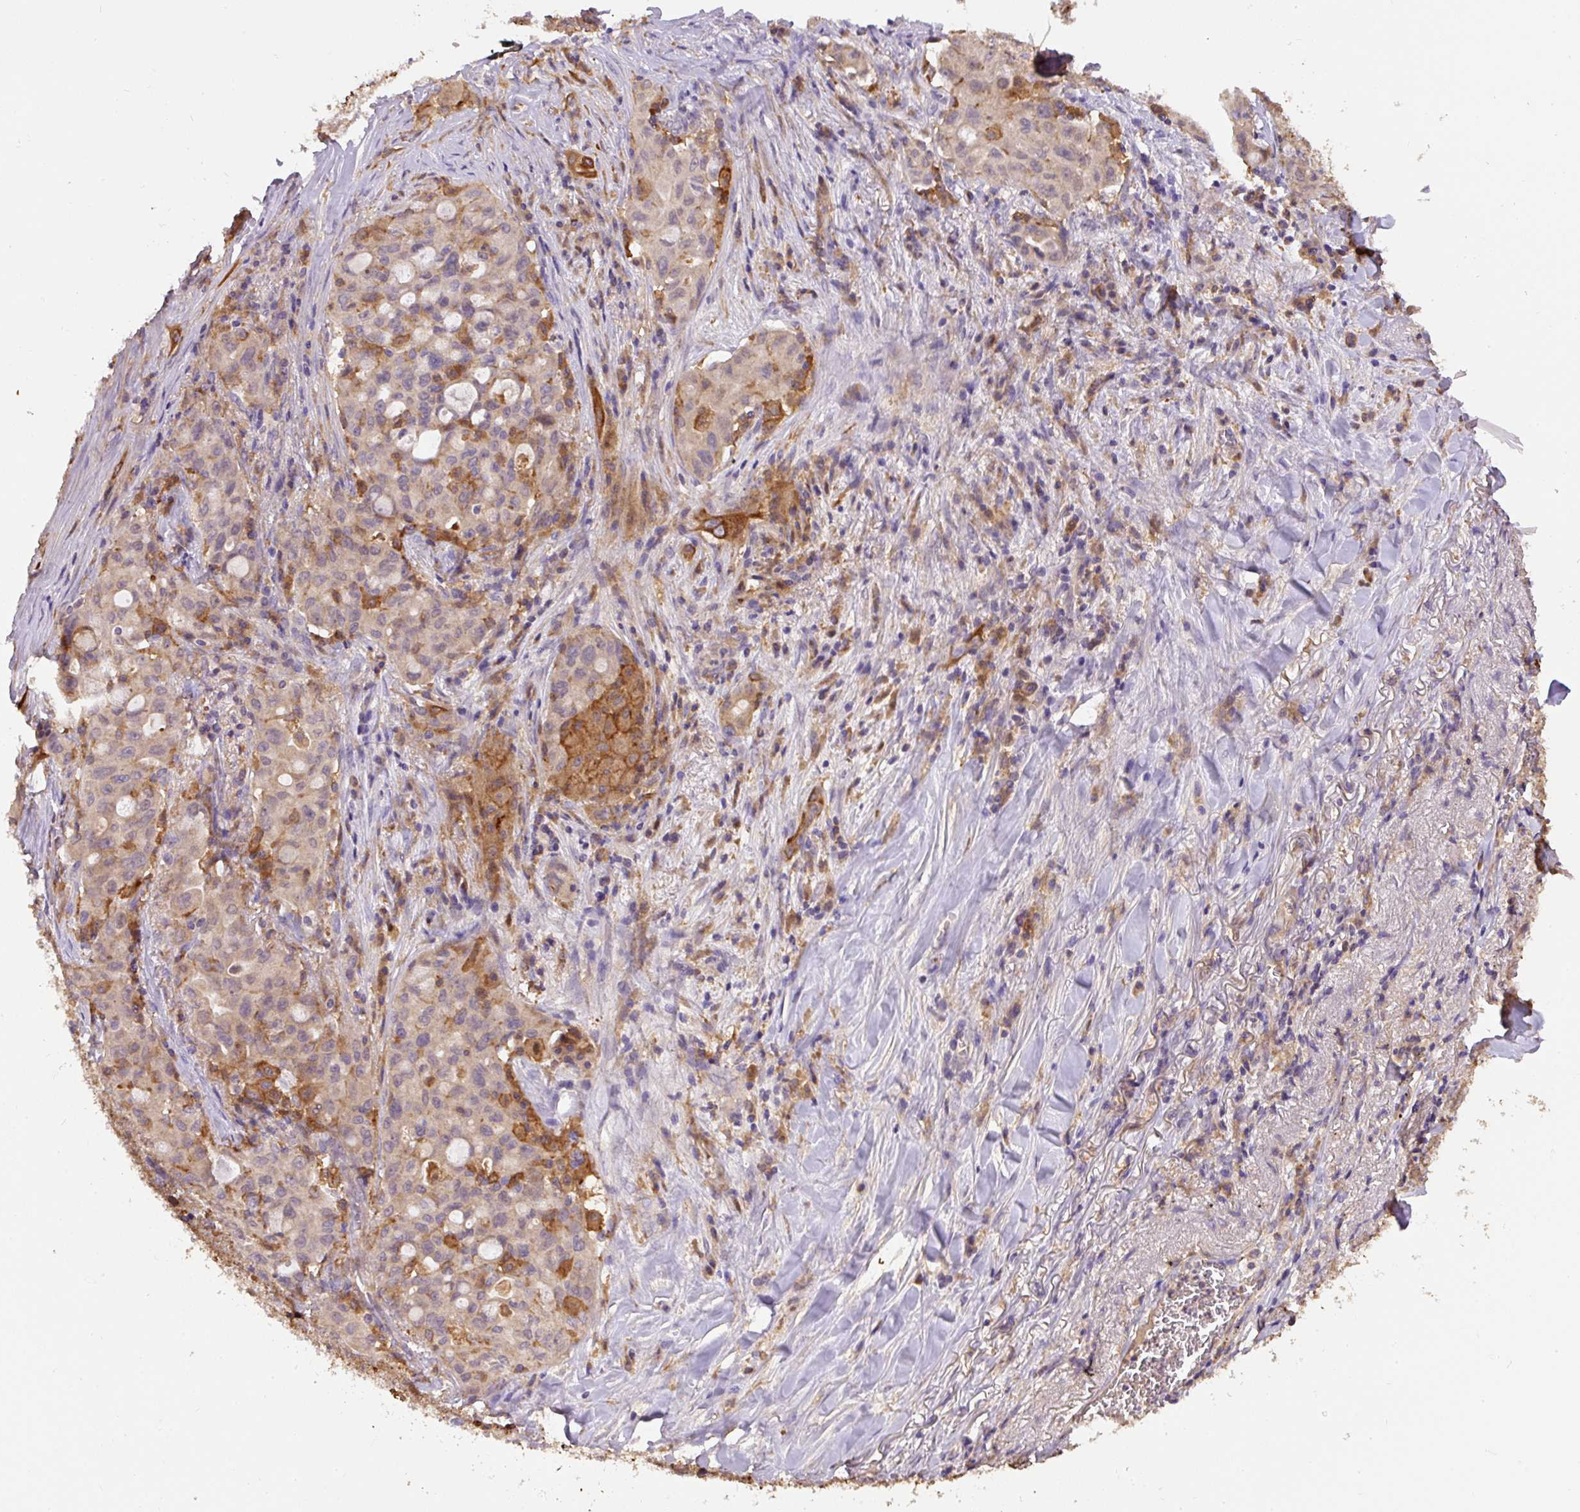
{"staining": {"intensity": "negative", "quantity": "none", "location": "none"}, "tissue": "lung cancer", "cell_type": "Tumor cells", "image_type": "cancer", "snomed": [{"axis": "morphology", "description": "Adenocarcinoma, NOS"}, {"axis": "topography", "description": "Lung"}], "caption": "A histopathology image of lung adenocarcinoma stained for a protein reveals no brown staining in tumor cells.", "gene": "DAPK1", "patient": {"sex": "female", "age": 44}}